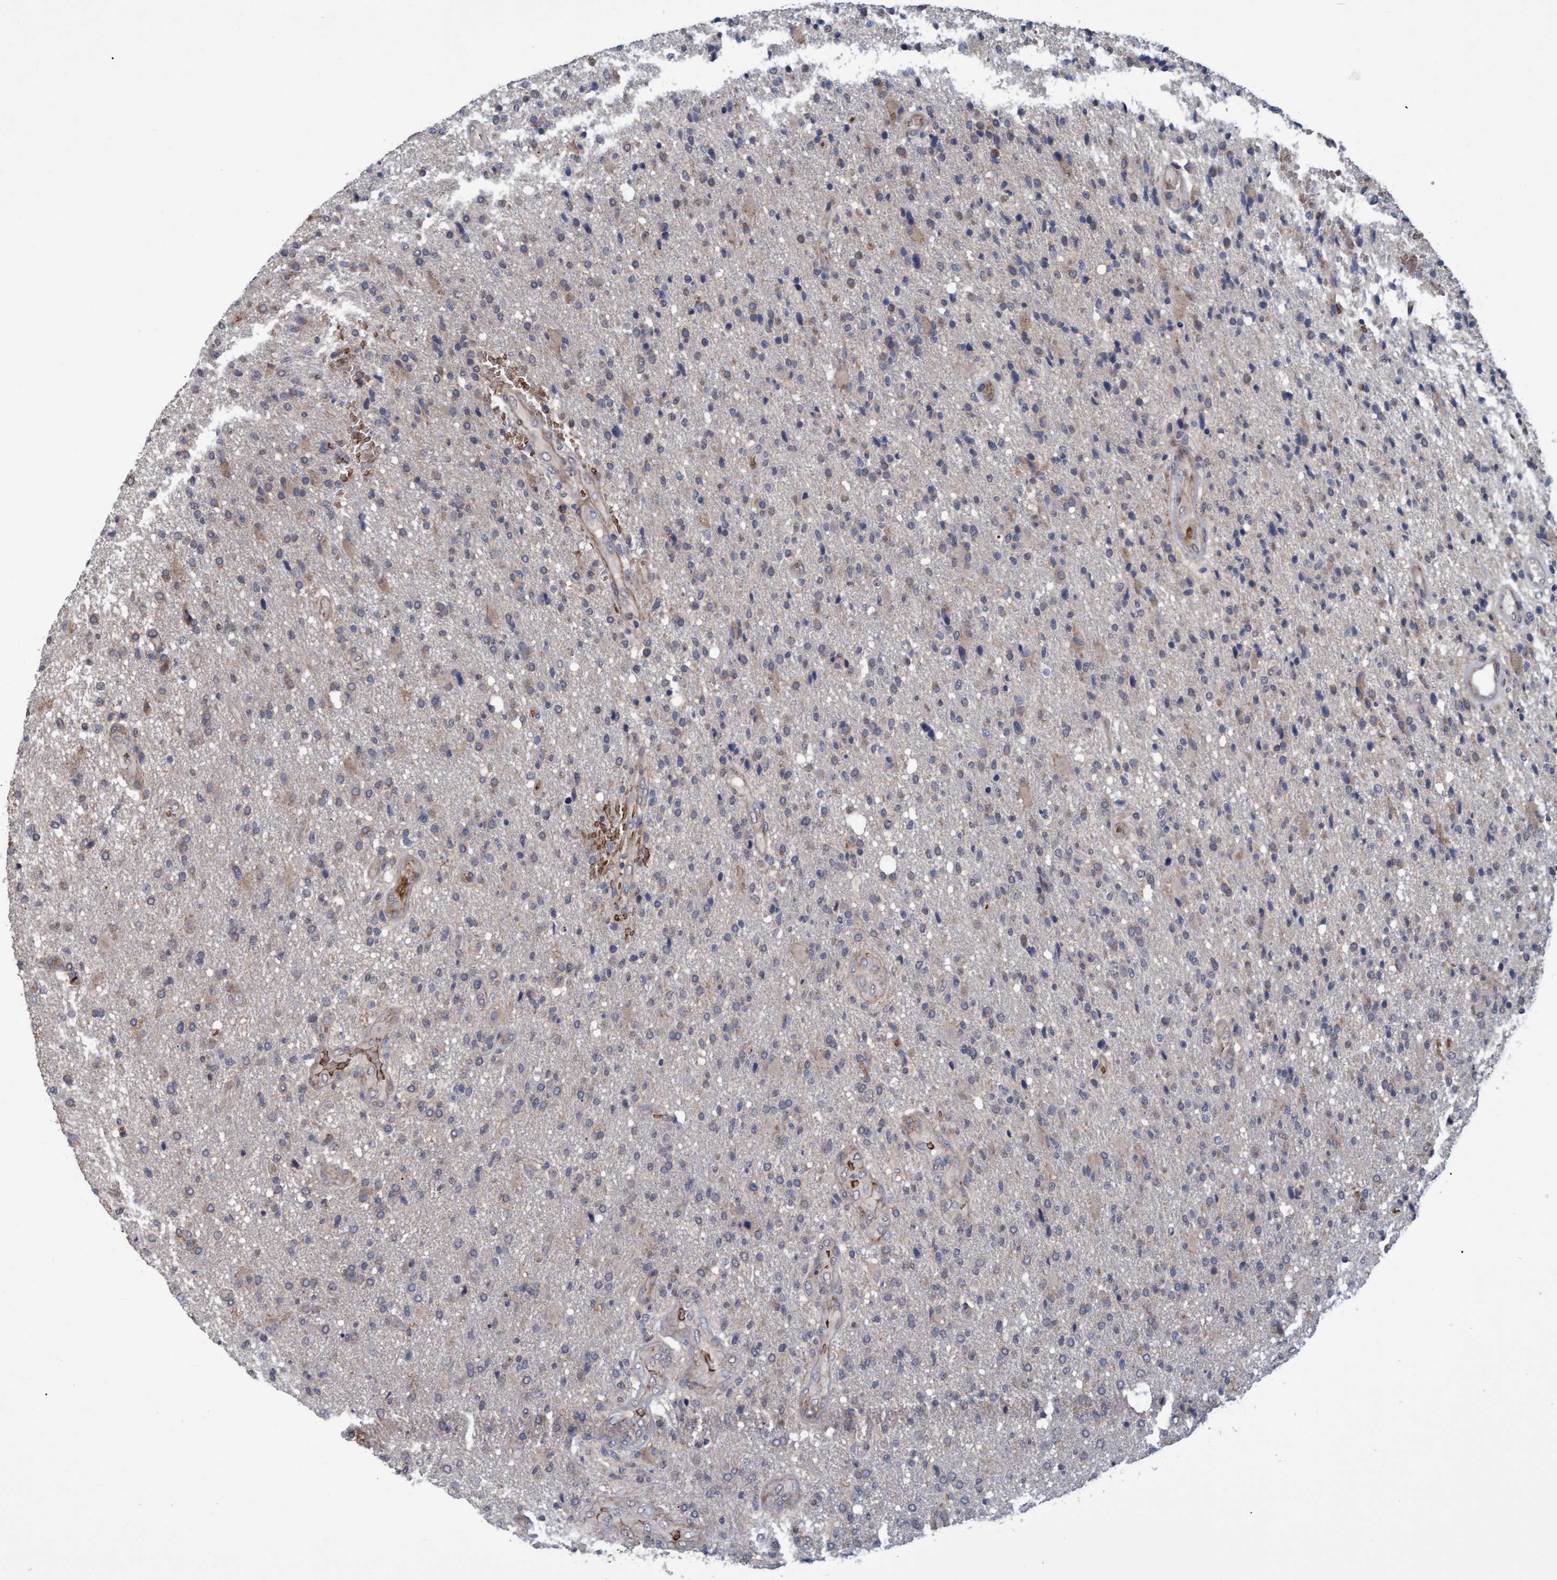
{"staining": {"intensity": "weak", "quantity": "<25%", "location": "cytoplasmic/membranous"}, "tissue": "glioma", "cell_type": "Tumor cells", "image_type": "cancer", "snomed": [{"axis": "morphology", "description": "Glioma, malignant, High grade"}, {"axis": "topography", "description": "Brain"}], "caption": "This is a micrograph of immunohistochemistry staining of malignant glioma (high-grade), which shows no expression in tumor cells. (Stains: DAB immunohistochemistry with hematoxylin counter stain, Microscopy: brightfield microscopy at high magnification).", "gene": "NAA15", "patient": {"sex": "male", "age": 72}}